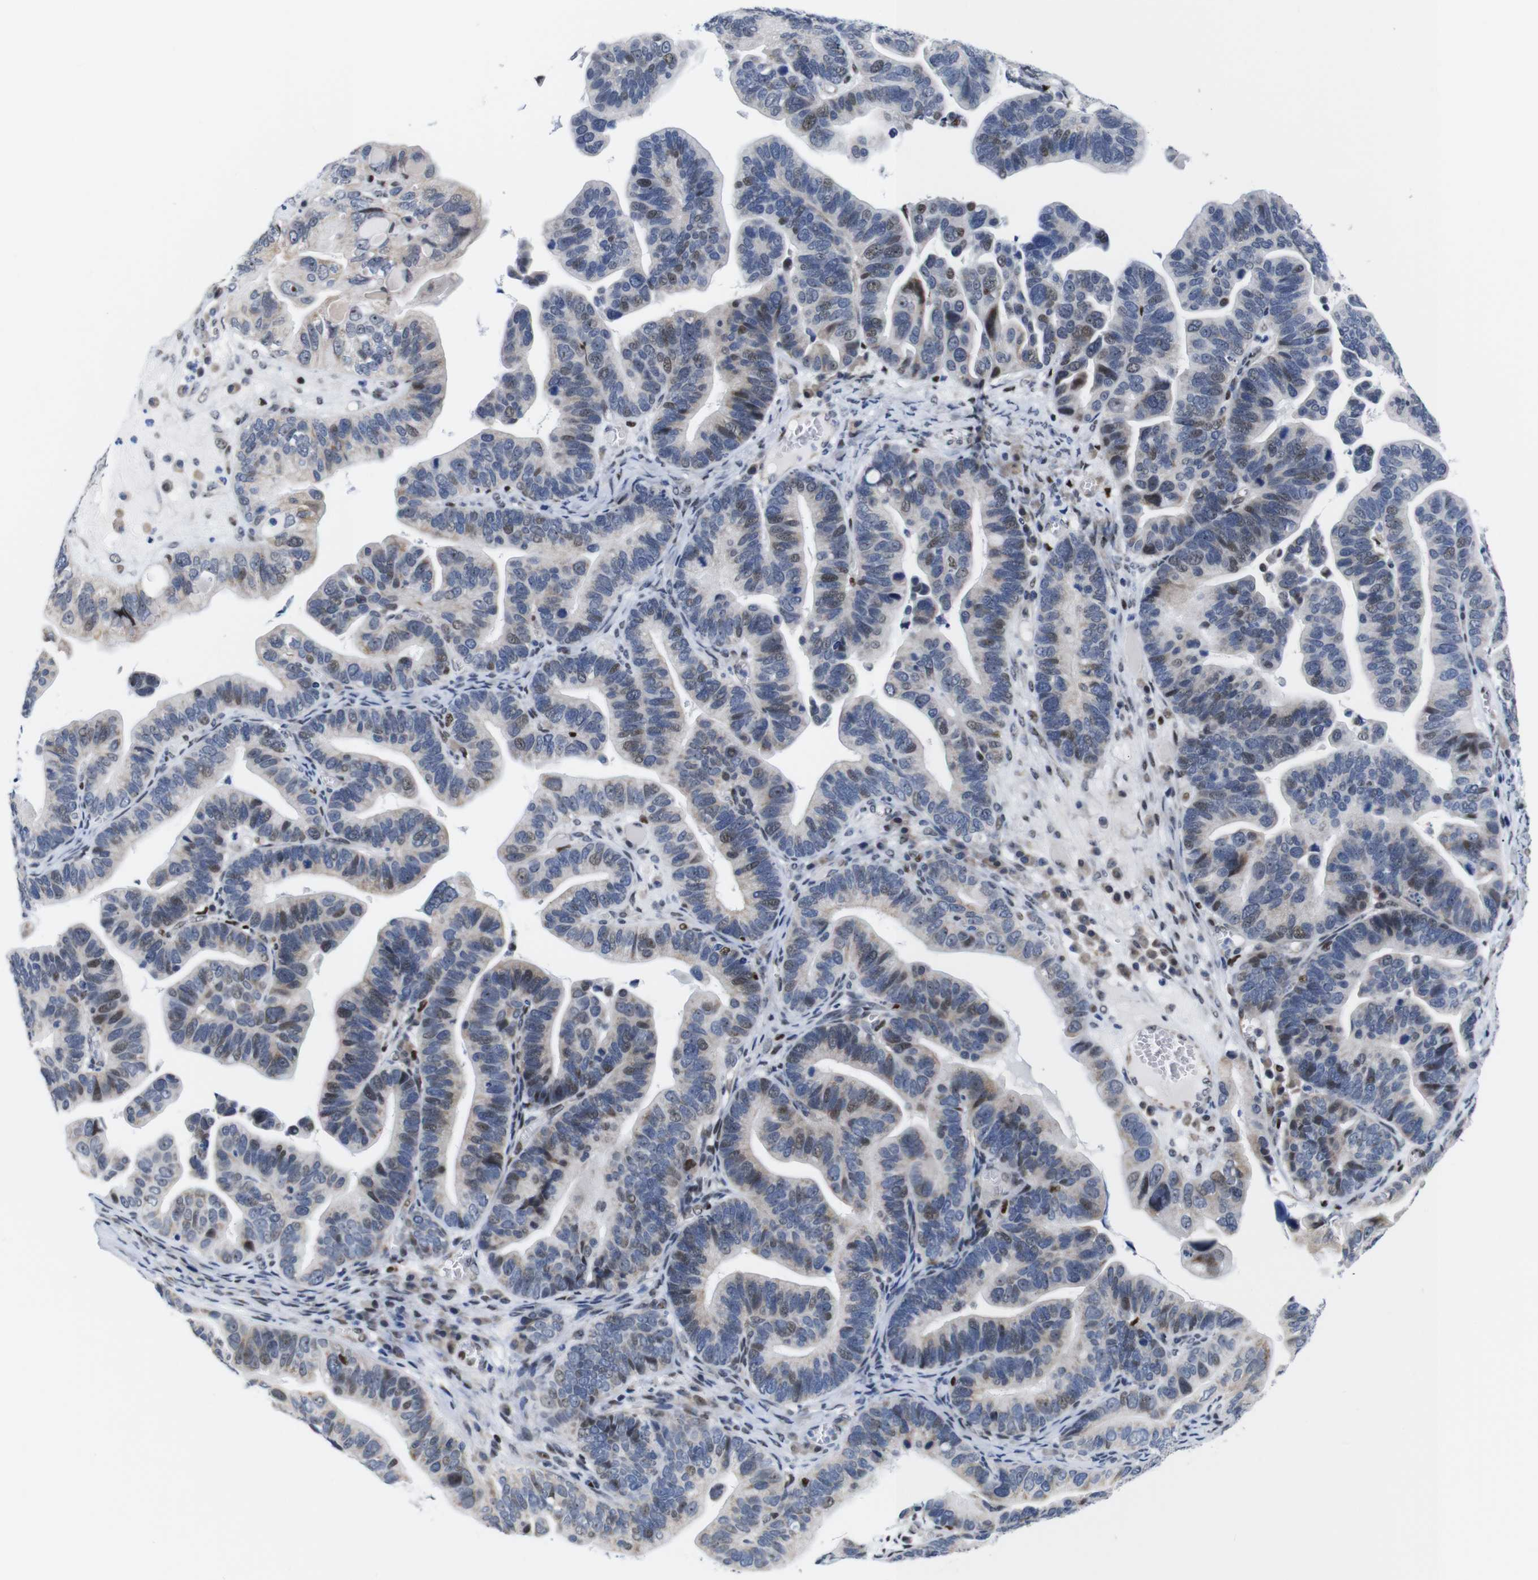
{"staining": {"intensity": "weak", "quantity": "<25%", "location": "cytoplasmic/membranous,nuclear"}, "tissue": "ovarian cancer", "cell_type": "Tumor cells", "image_type": "cancer", "snomed": [{"axis": "morphology", "description": "Cystadenocarcinoma, serous, NOS"}, {"axis": "topography", "description": "Ovary"}], "caption": "Human serous cystadenocarcinoma (ovarian) stained for a protein using immunohistochemistry (IHC) exhibits no expression in tumor cells.", "gene": "GATA6", "patient": {"sex": "female", "age": 56}}